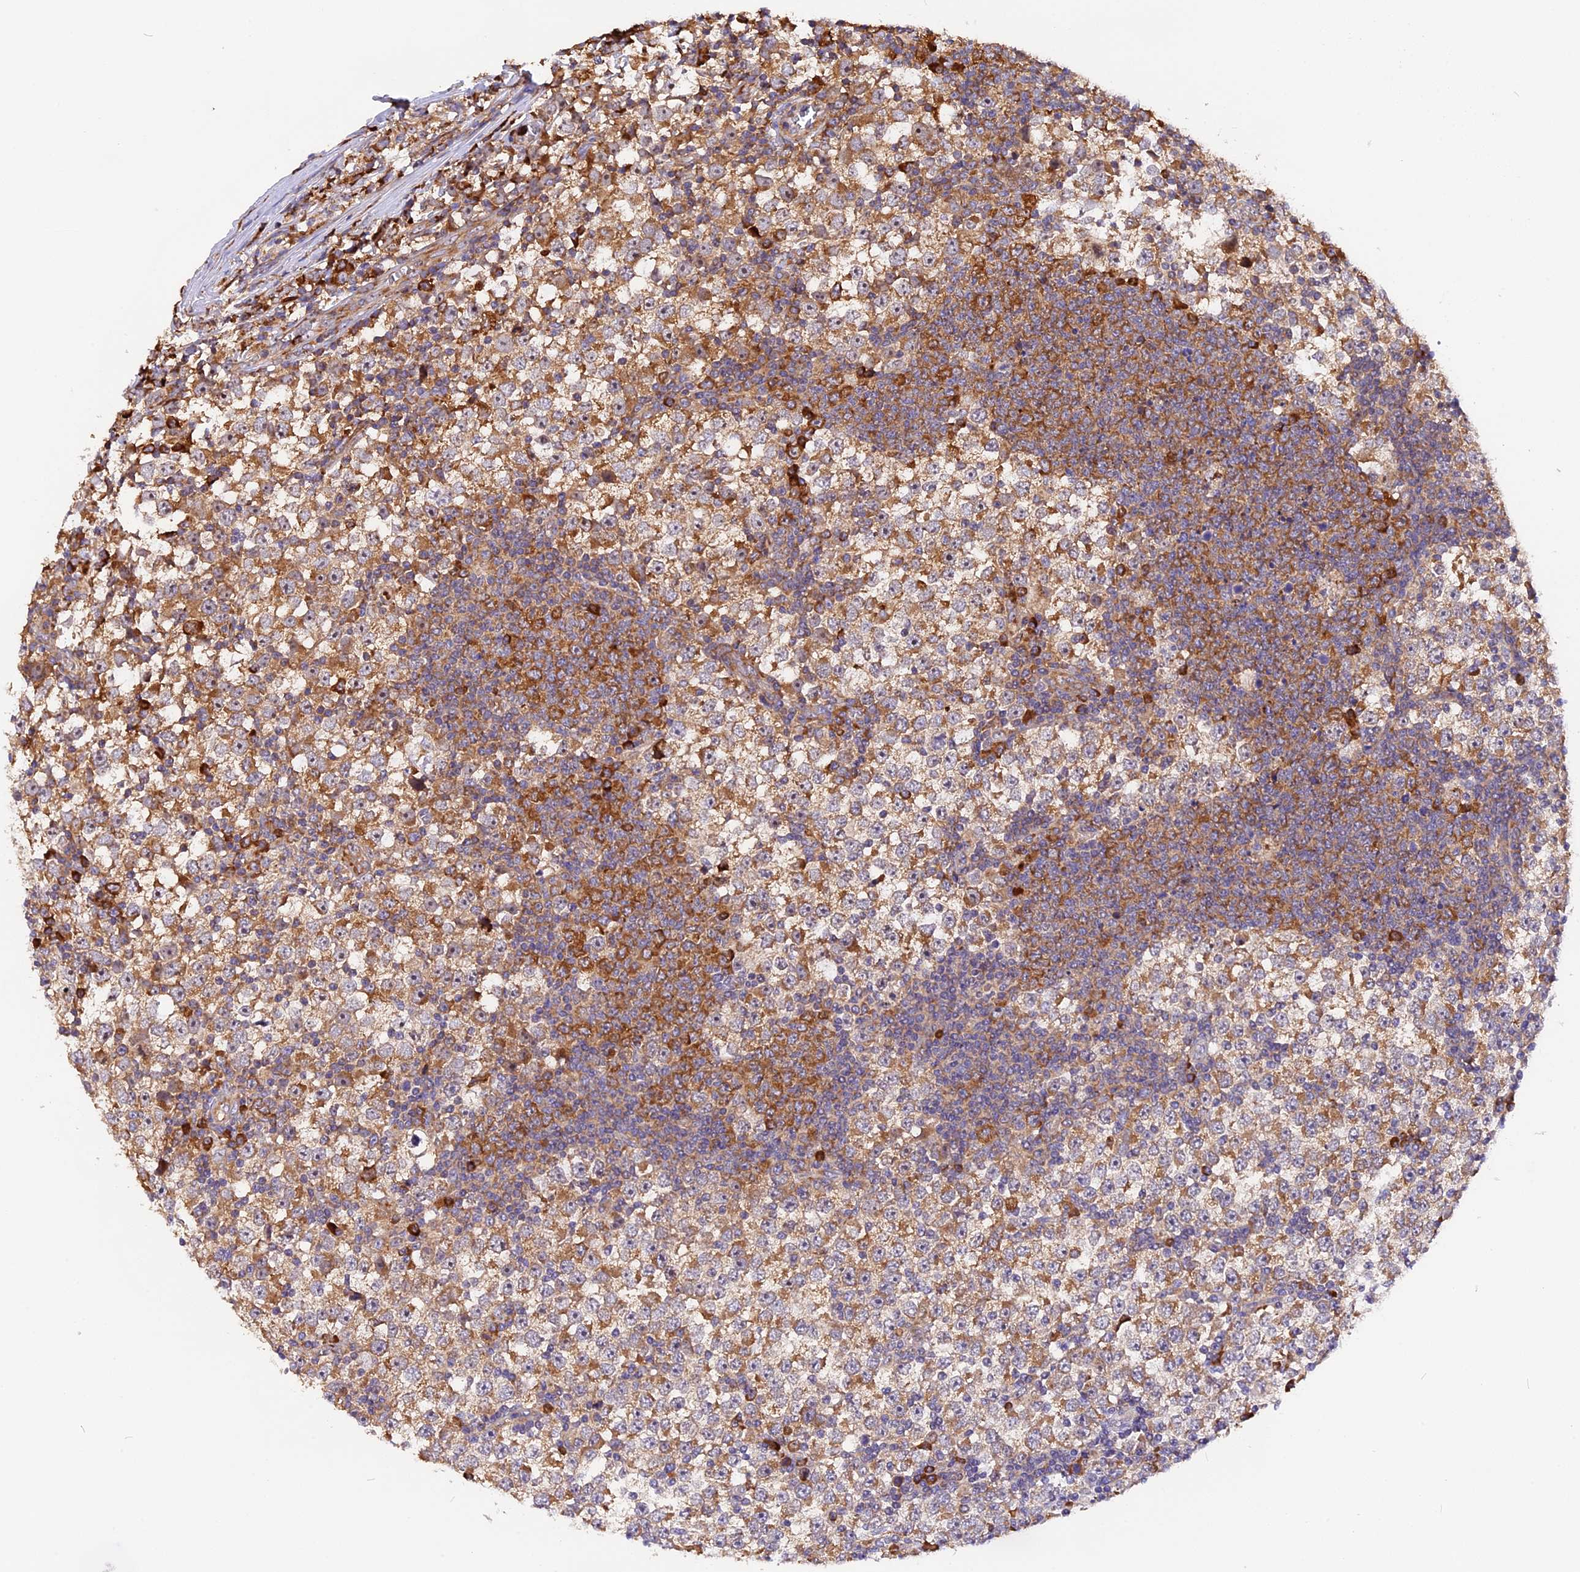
{"staining": {"intensity": "moderate", "quantity": ">75%", "location": "cytoplasmic/membranous"}, "tissue": "testis cancer", "cell_type": "Tumor cells", "image_type": "cancer", "snomed": [{"axis": "morphology", "description": "Seminoma, NOS"}, {"axis": "topography", "description": "Testis"}], "caption": "Tumor cells show moderate cytoplasmic/membranous expression in about >75% of cells in testis seminoma.", "gene": "GNPTAB", "patient": {"sex": "male", "age": 65}}